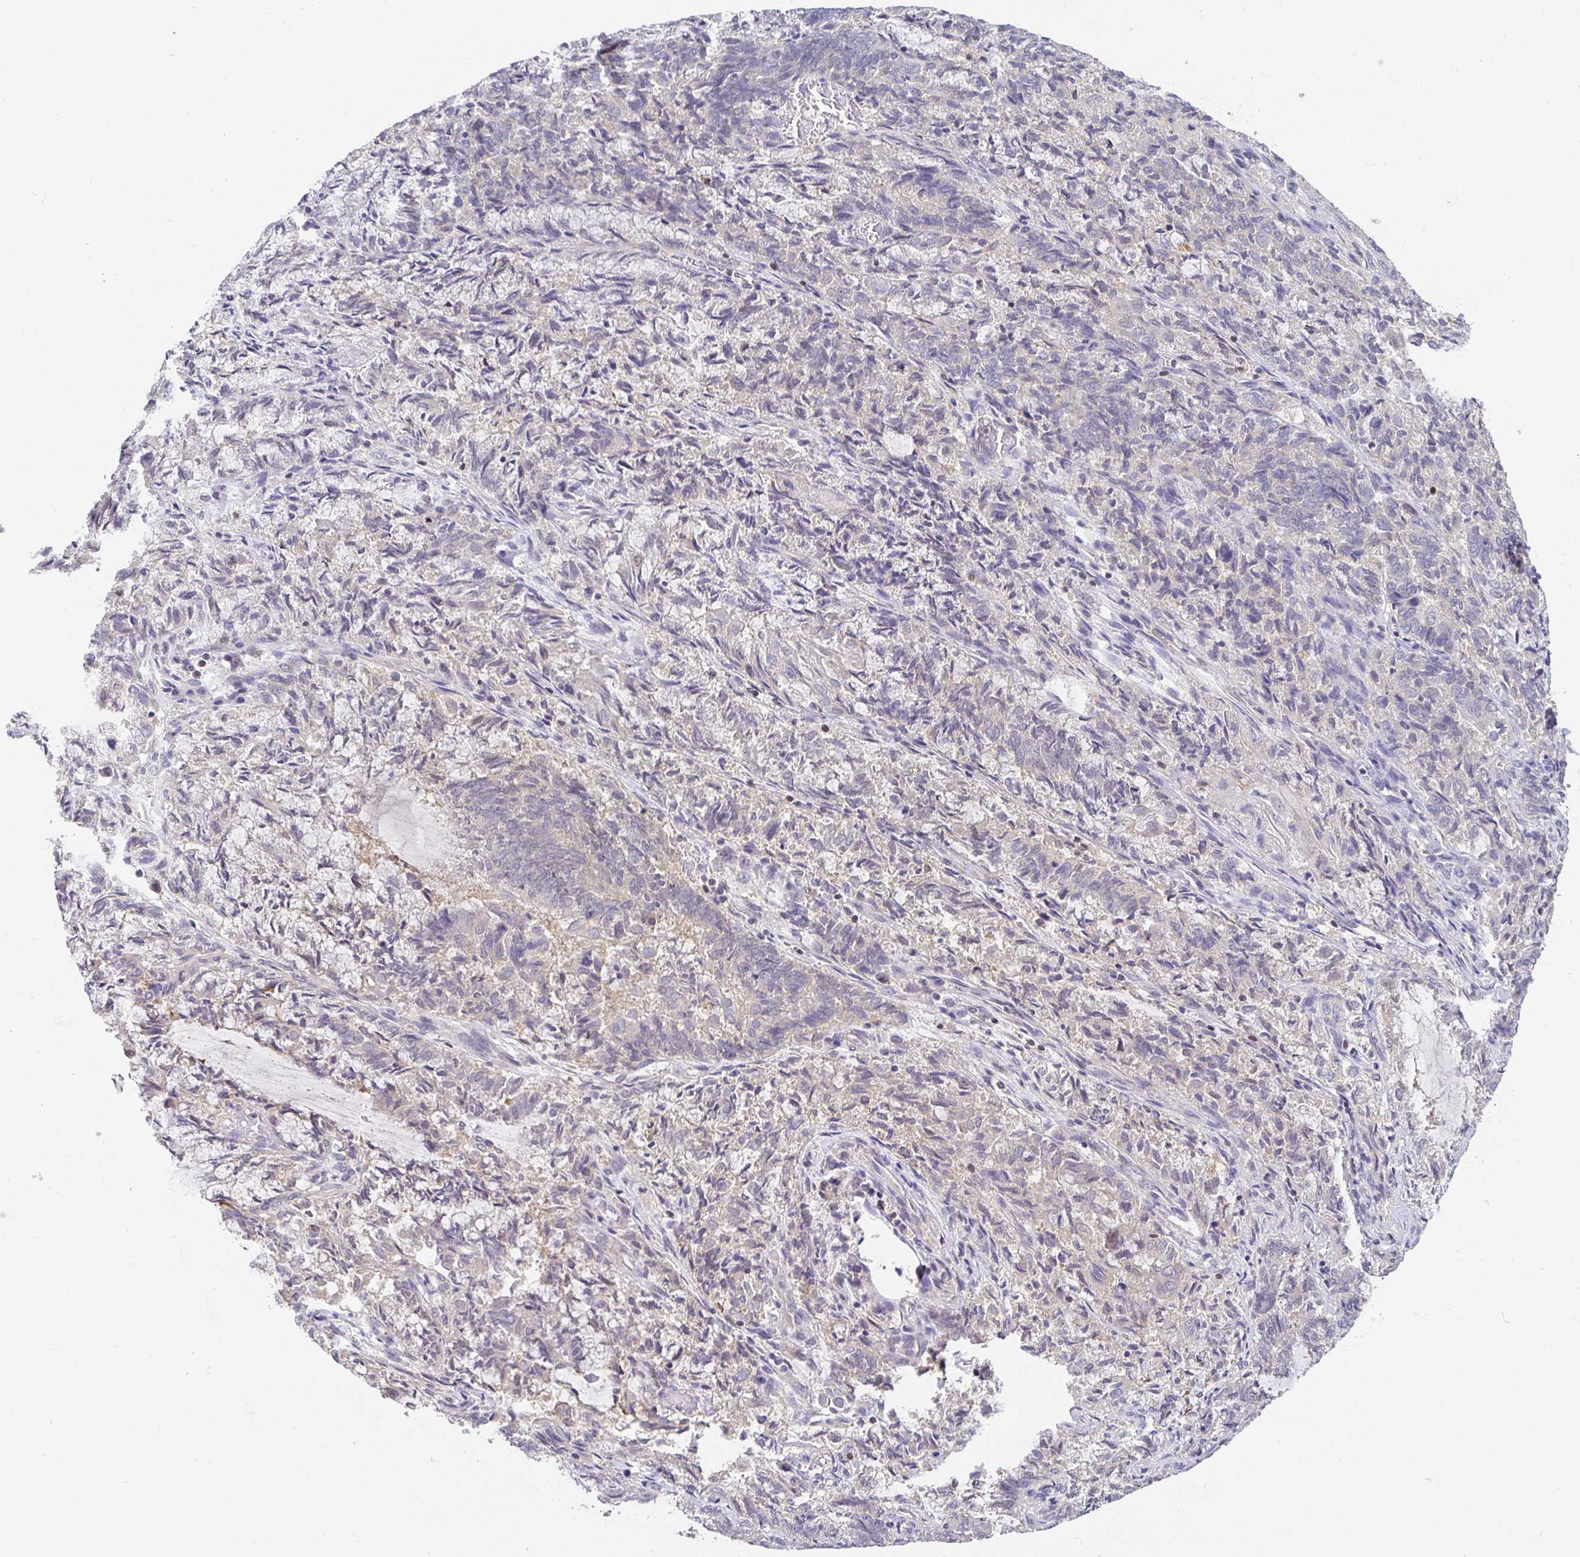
{"staining": {"intensity": "negative", "quantity": "none", "location": "none"}, "tissue": "endometrial cancer", "cell_type": "Tumor cells", "image_type": "cancer", "snomed": [{"axis": "morphology", "description": "Adenocarcinoma, NOS"}, {"axis": "topography", "description": "Endometrium"}], "caption": "An IHC image of adenocarcinoma (endometrial) is shown. There is no staining in tumor cells of adenocarcinoma (endometrial).", "gene": "SATB1", "patient": {"sex": "female", "age": 80}}